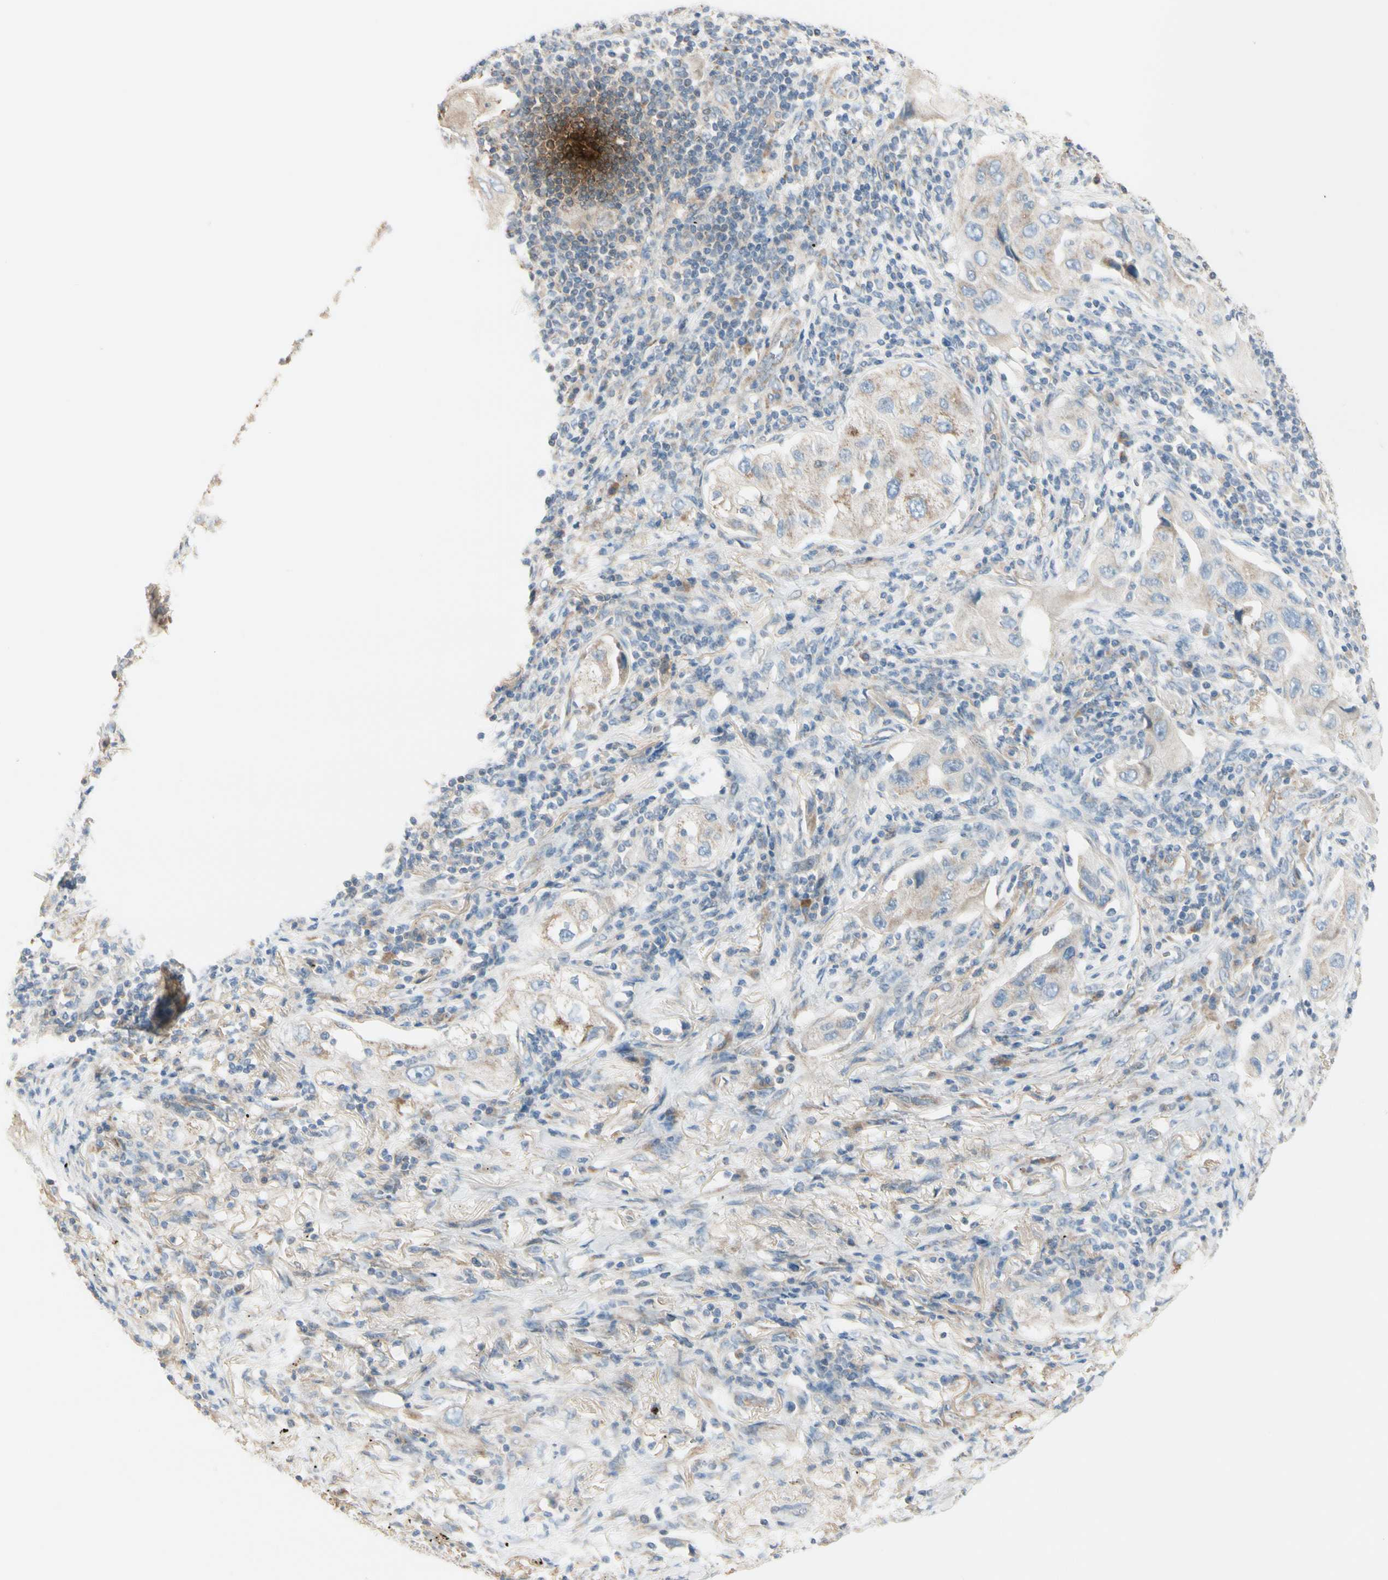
{"staining": {"intensity": "weak", "quantity": ">75%", "location": "cytoplasmic/membranous"}, "tissue": "lung cancer", "cell_type": "Tumor cells", "image_type": "cancer", "snomed": [{"axis": "morphology", "description": "Adenocarcinoma, NOS"}, {"axis": "topography", "description": "Lung"}], "caption": "Brown immunohistochemical staining in adenocarcinoma (lung) displays weak cytoplasmic/membranous positivity in about >75% of tumor cells.", "gene": "EPHA3", "patient": {"sex": "female", "age": 65}}